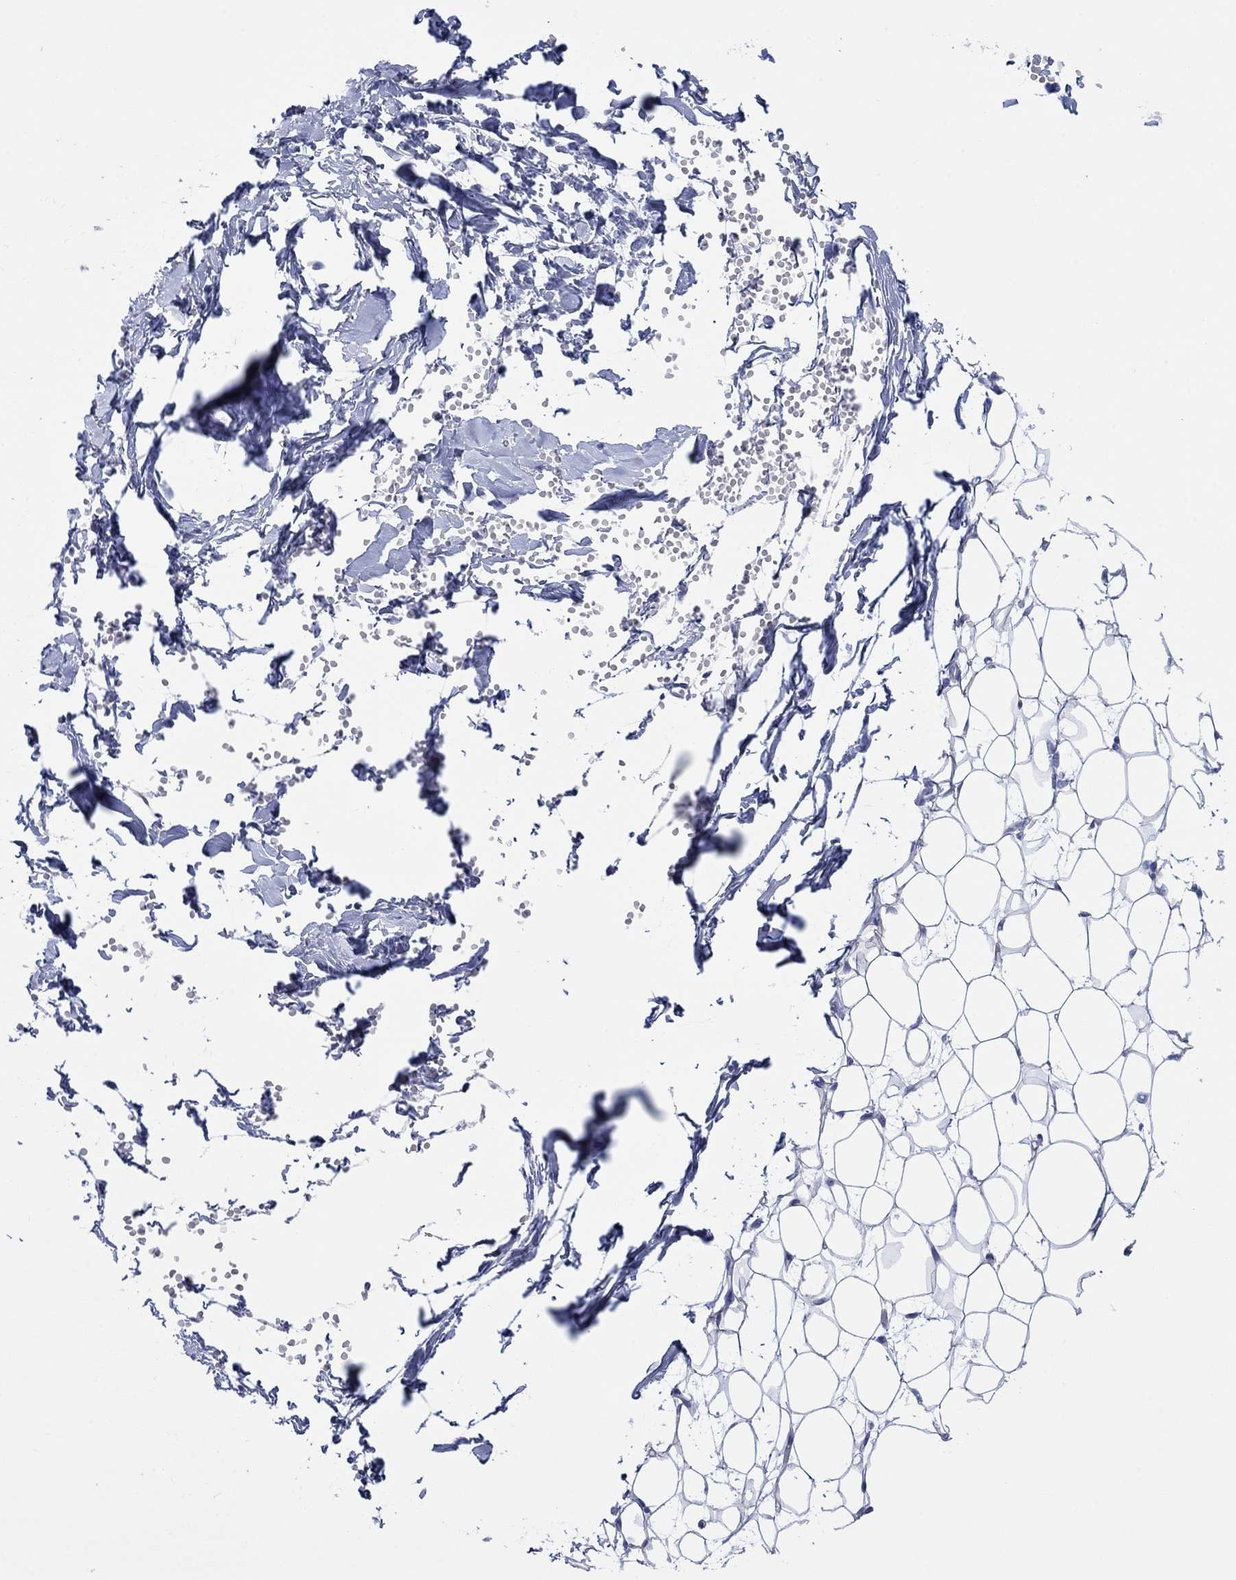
{"staining": {"intensity": "negative", "quantity": "none", "location": "none"}, "tissue": "breast", "cell_type": "Adipocytes", "image_type": "normal", "snomed": [{"axis": "morphology", "description": "Normal tissue, NOS"}, {"axis": "topography", "description": "Breast"}], "caption": "High magnification brightfield microscopy of benign breast stained with DAB (brown) and counterstained with hematoxylin (blue): adipocytes show no significant expression.", "gene": "MLANA", "patient": {"sex": "female", "age": 37}}